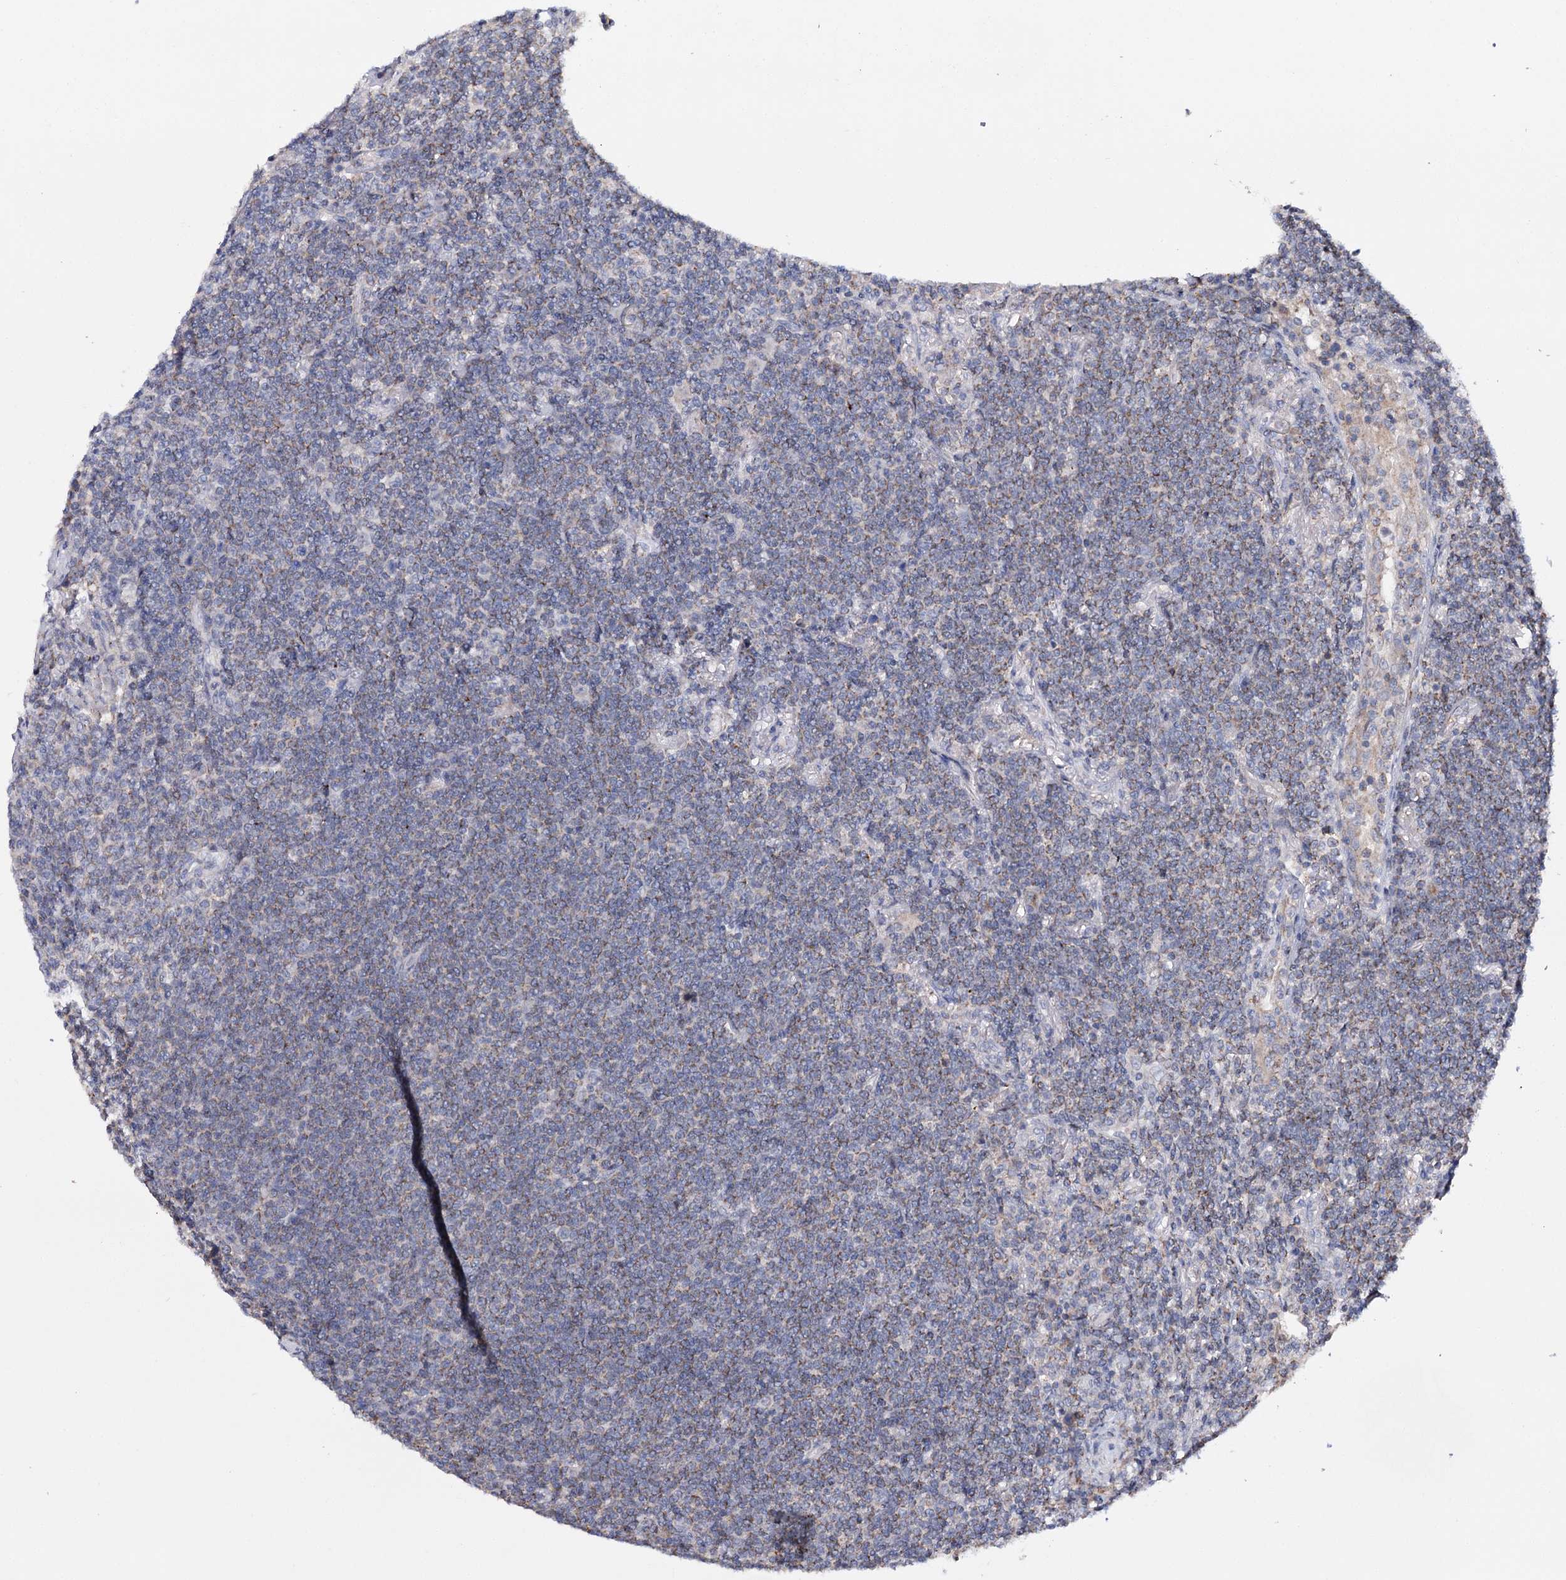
{"staining": {"intensity": "negative", "quantity": "none", "location": "none"}, "tissue": "lymphoma", "cell_type": "Tumor cells", "image_type": "cancer", "snomed": [{"axis": "morphology", "description": "Malignant lymphoma, non-Hodgkin's type, Low grade"}, {"axis": "topography", "description": "Lung"}], "caption": "Protein analysis of lymphoma displays no significant staining in tumor cells.", "gene": "CFAP46", "patient": {"sex": "female", "age": 71}}